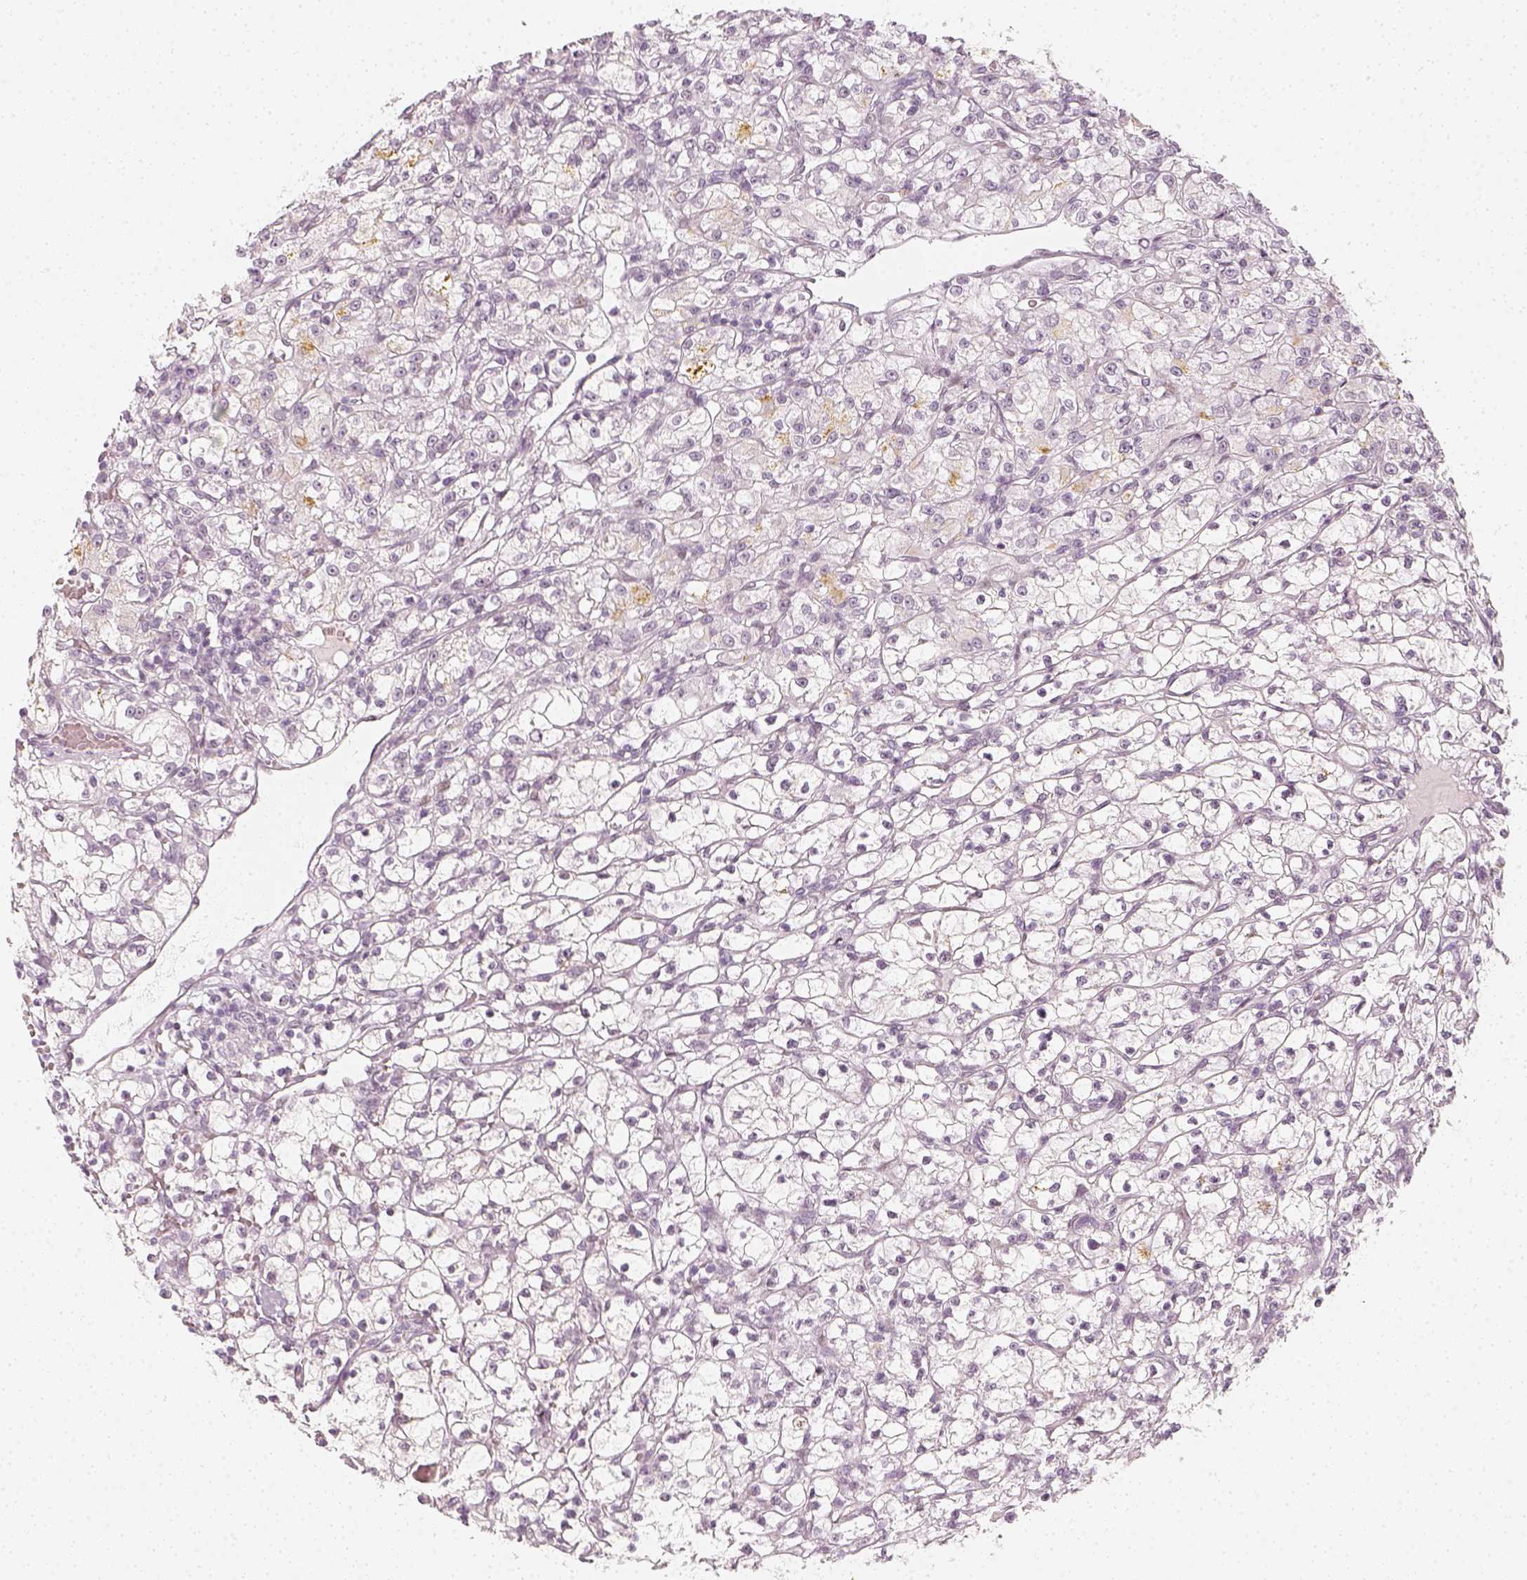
{"staining": {"intensity": "negative", "quantity": "none", "location": "none"}, "tissue": "renal cancer", "cell_type": "Tumor cells", "image_type": "cancer", "snomed": [{"axis": "morphology", "description": "Adenocarcinoma, NOS"}, {"axis": "topography", "description": "Kidney"}], "caption": "An immunohistochemistry histopathology image of renal cancer (adenocarcinoma) is shown. There is no staining in tumor cells of renal cancer (adenocarcinoma).", "gene": "KRTAP2-1", "patient": {"sex": "female", "age": 59}}